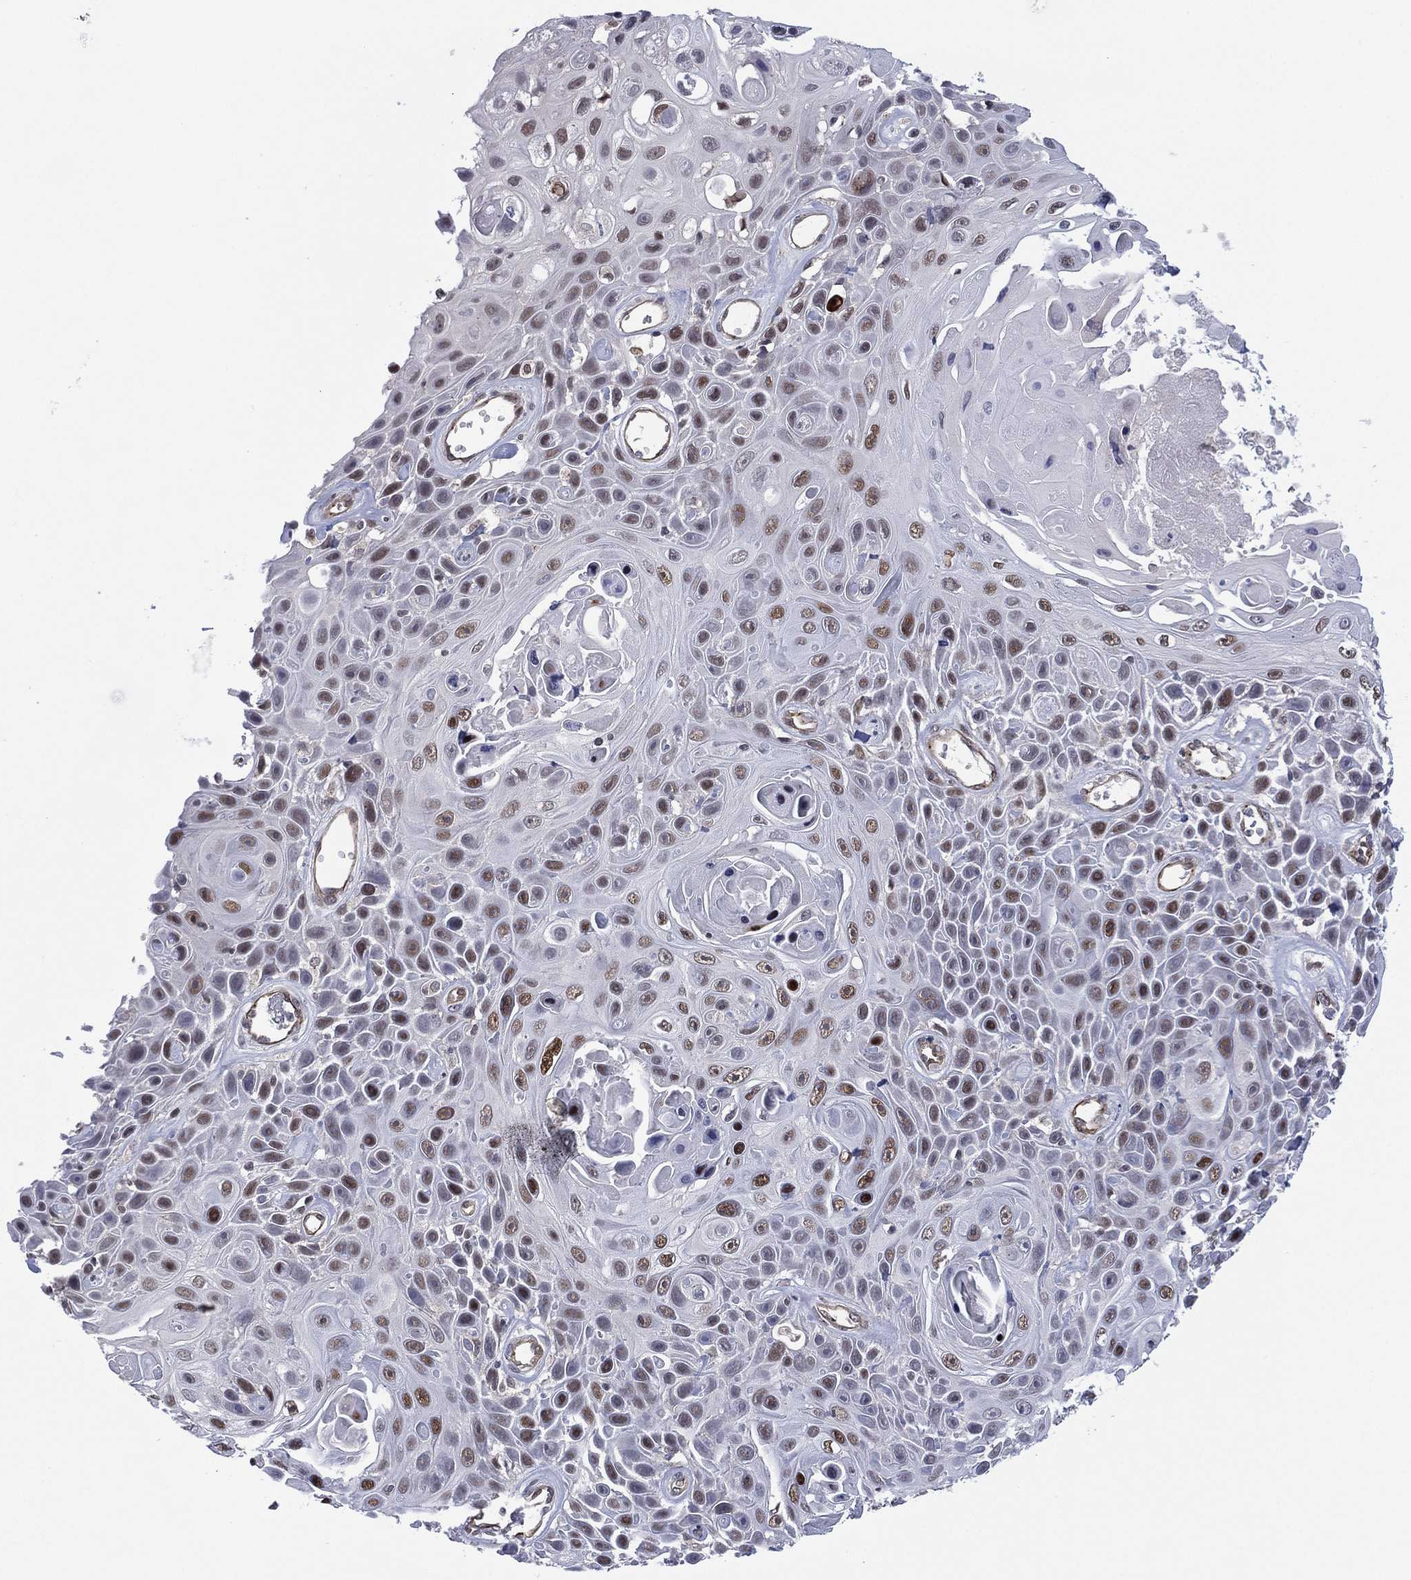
{"staining": {"intensity": "strong", "quantity": "<25%", "location": "nuclear"}, "tissue": "skin cancer", "cell_type": "Tumor cells", "image_type": "cancer", "snomed": [{"axis": "morphology", "description": "Squamous cell carcinoma, NOS"}, {"axis": "topography", "description": "Skin"}], "caption": "Strong nuclear protein expression is identified in about <25% of tumor cells in skin cancer (squamous cell carcinoma).", "gene": "GSE1", "patient": {"sex": "male", "age": 82}}